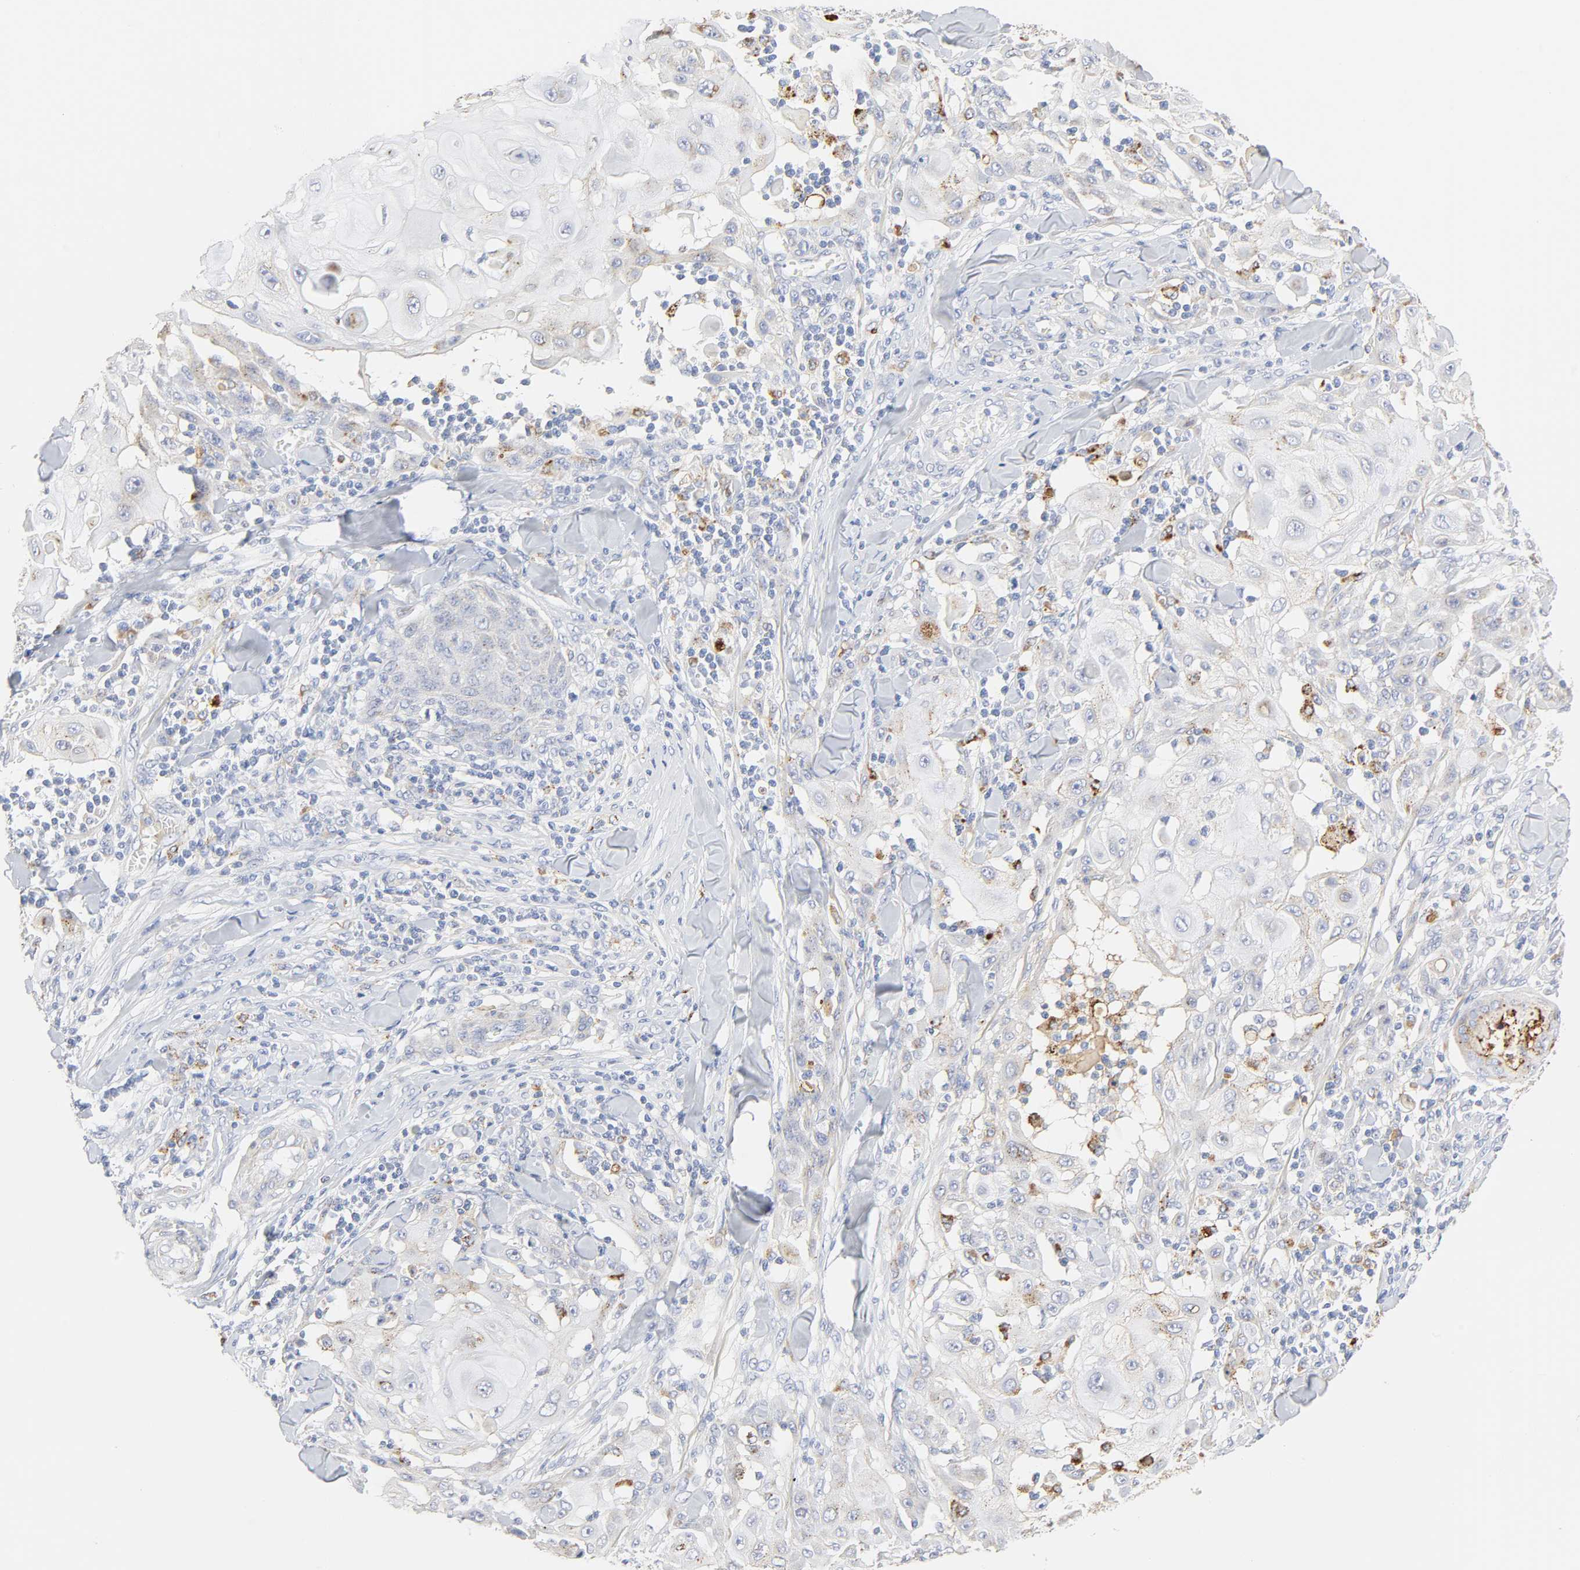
{"staining": {"intensity": "weak", "quantity": "<25%", "location": "cytoplasmic/membranous"}, "tissue": "skin cancer", "cell_type": "Tumor cells", "image_type": "cancer", "snomed": [{"axis": "morphology", "description": "Squamous cell carcinoma, NOS"}, {"axis": "topography", "description": "Skin"}], "caption": "This is an immunohistochemistry (IHC) image of squamous cell carcinoma (skin). There is no expression in tumor cells.", "gene": "MAGEB17", "patient": {"sex": "male", "age": 24}}